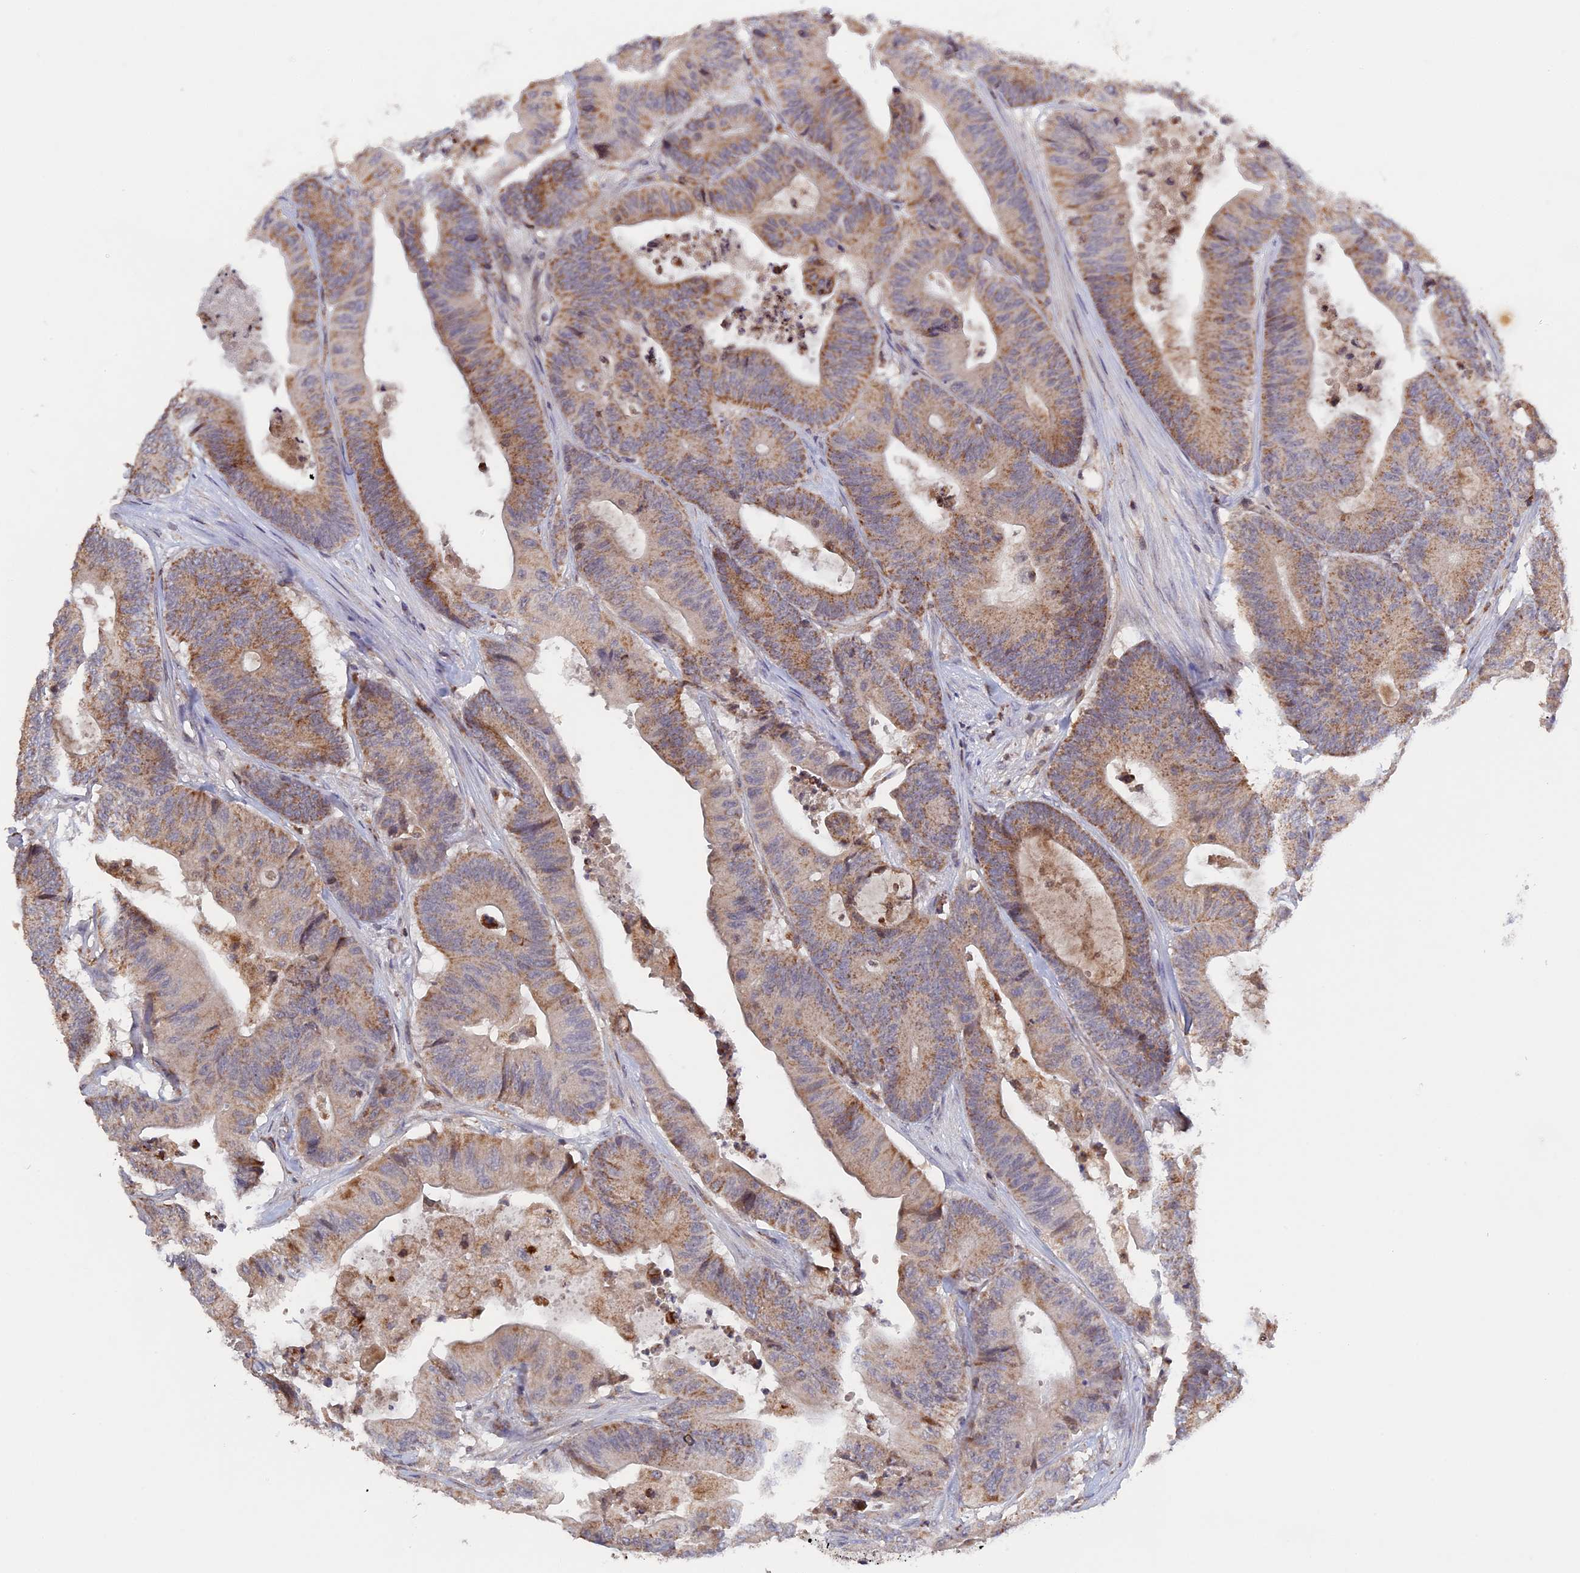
{"staining": {"intensity": "moderate", "quantity": ">75%", "location": "cytoplasmic/membranous"}, "tissue": "colorectal cancer", "cell_type": "Tumor cells", "image_type": "cancer", "snomed": [{"axis": "morphology", "description": "Adenocarcinoma, NOS"}, {"axis": "topography", "description": "Colon"}], "caption": "Immunohistochemical staining of human colorectal adenocarcinoma demonstrates medium levels of moderate cytoplasmic/membranous protein expression in about >75% of tumor cells. (DAB (3,3'-diaminobenzidine) IHC with brightfield microscopy, high magnification).", "gene": "MPV17L", "patient": {"sex": "female", "age": 84}}